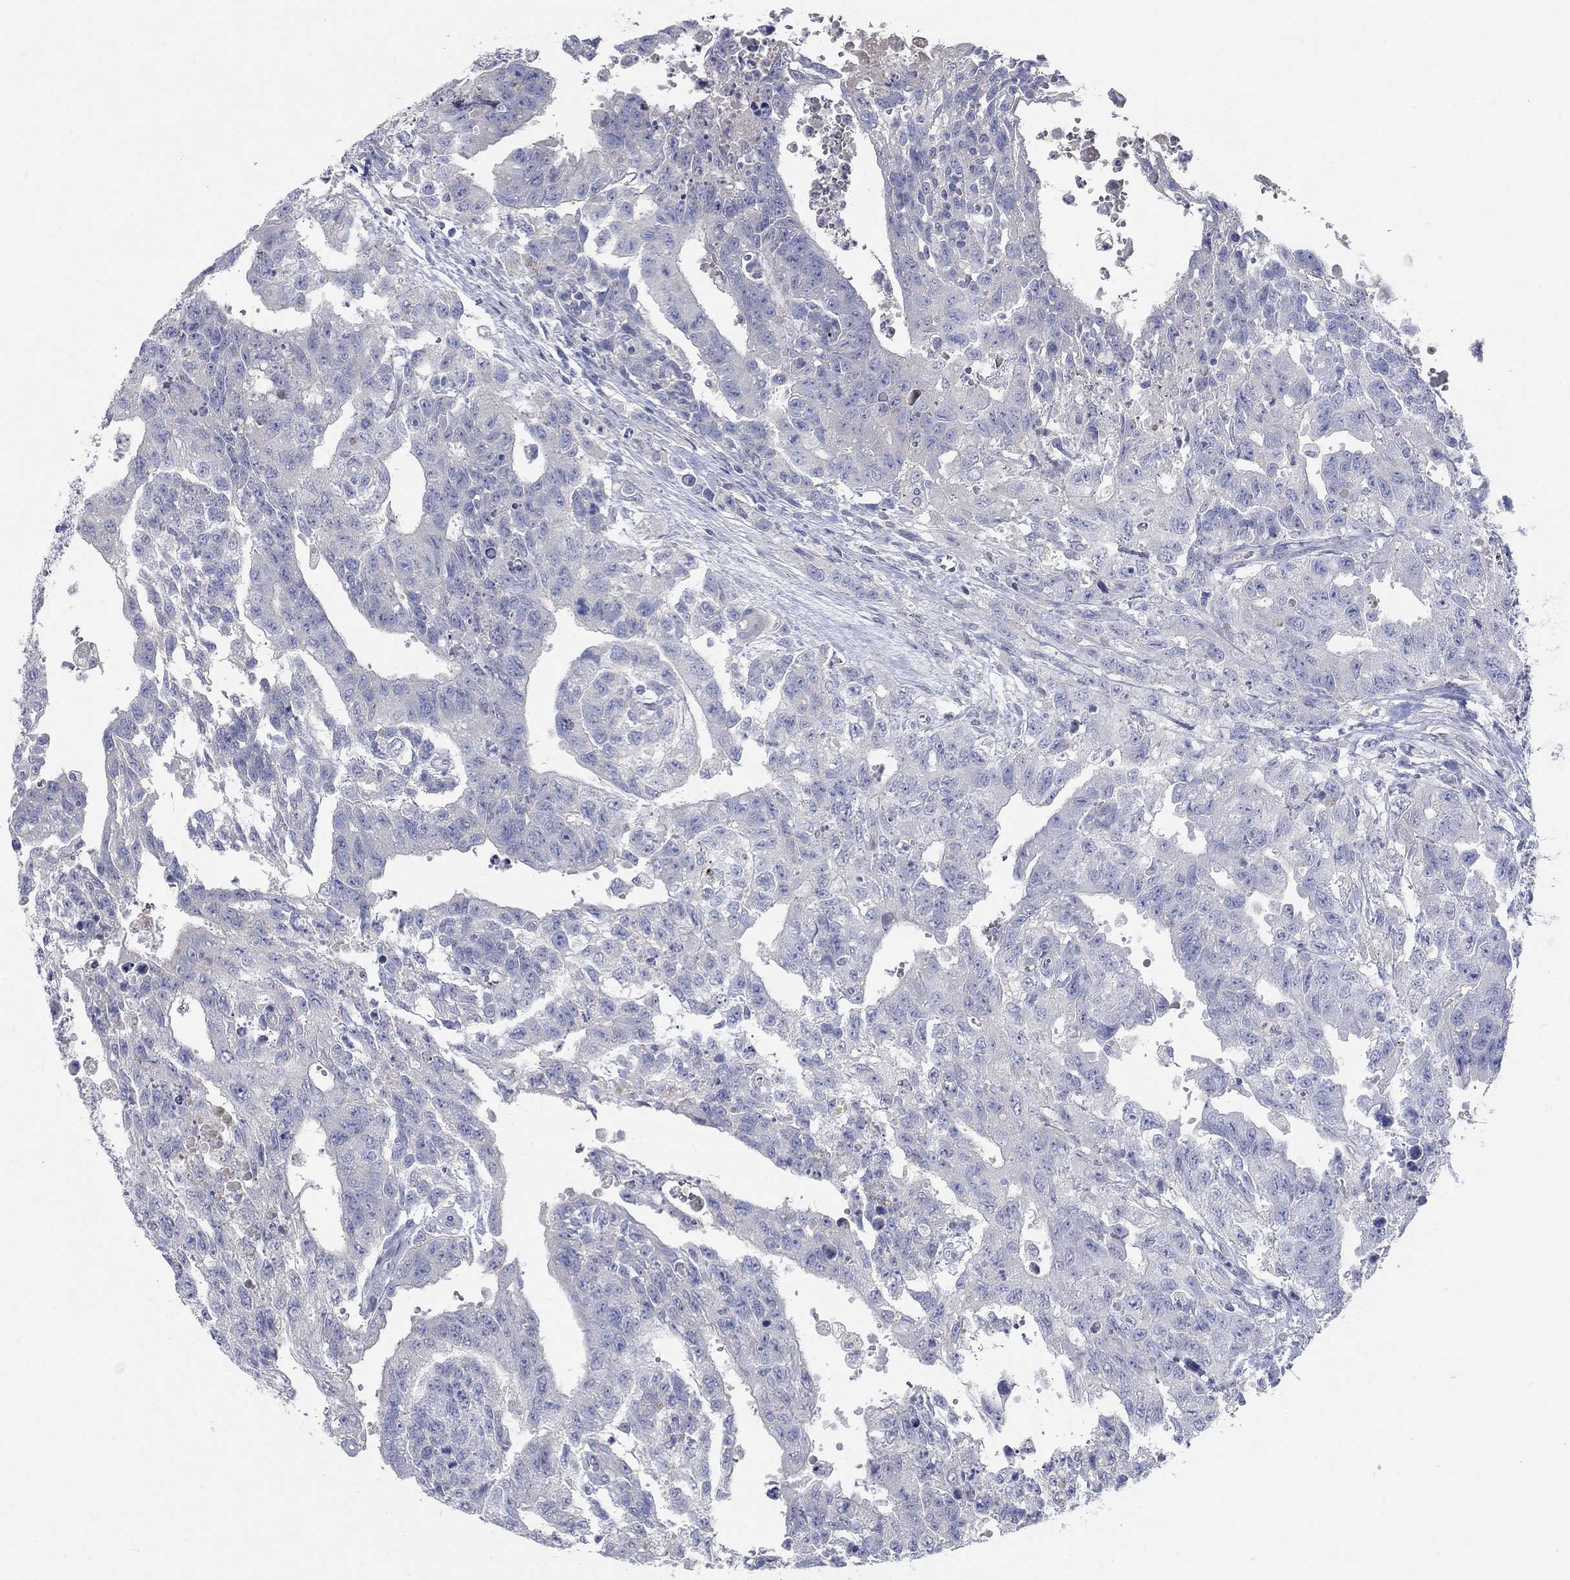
{"staining": {"intensity": "negative", "quantity": "none", "location": "none"}, "tissue": "testis cancer", "cell_type": "Tumor cells", "image_type": "cancer", "snomed": [{"axis": "morphology", "description": "Carcinoma, Embryonal, NOS"}, {"axis": "topography", "description": "Testis"}], "caption": "Immunohistochemistry photomicrograph of testis cancer stained for a protein (brown), which displays no expression in tumor cells.", "gene": "TMEM249", "patient": {"sex": "male", "age": 24}}